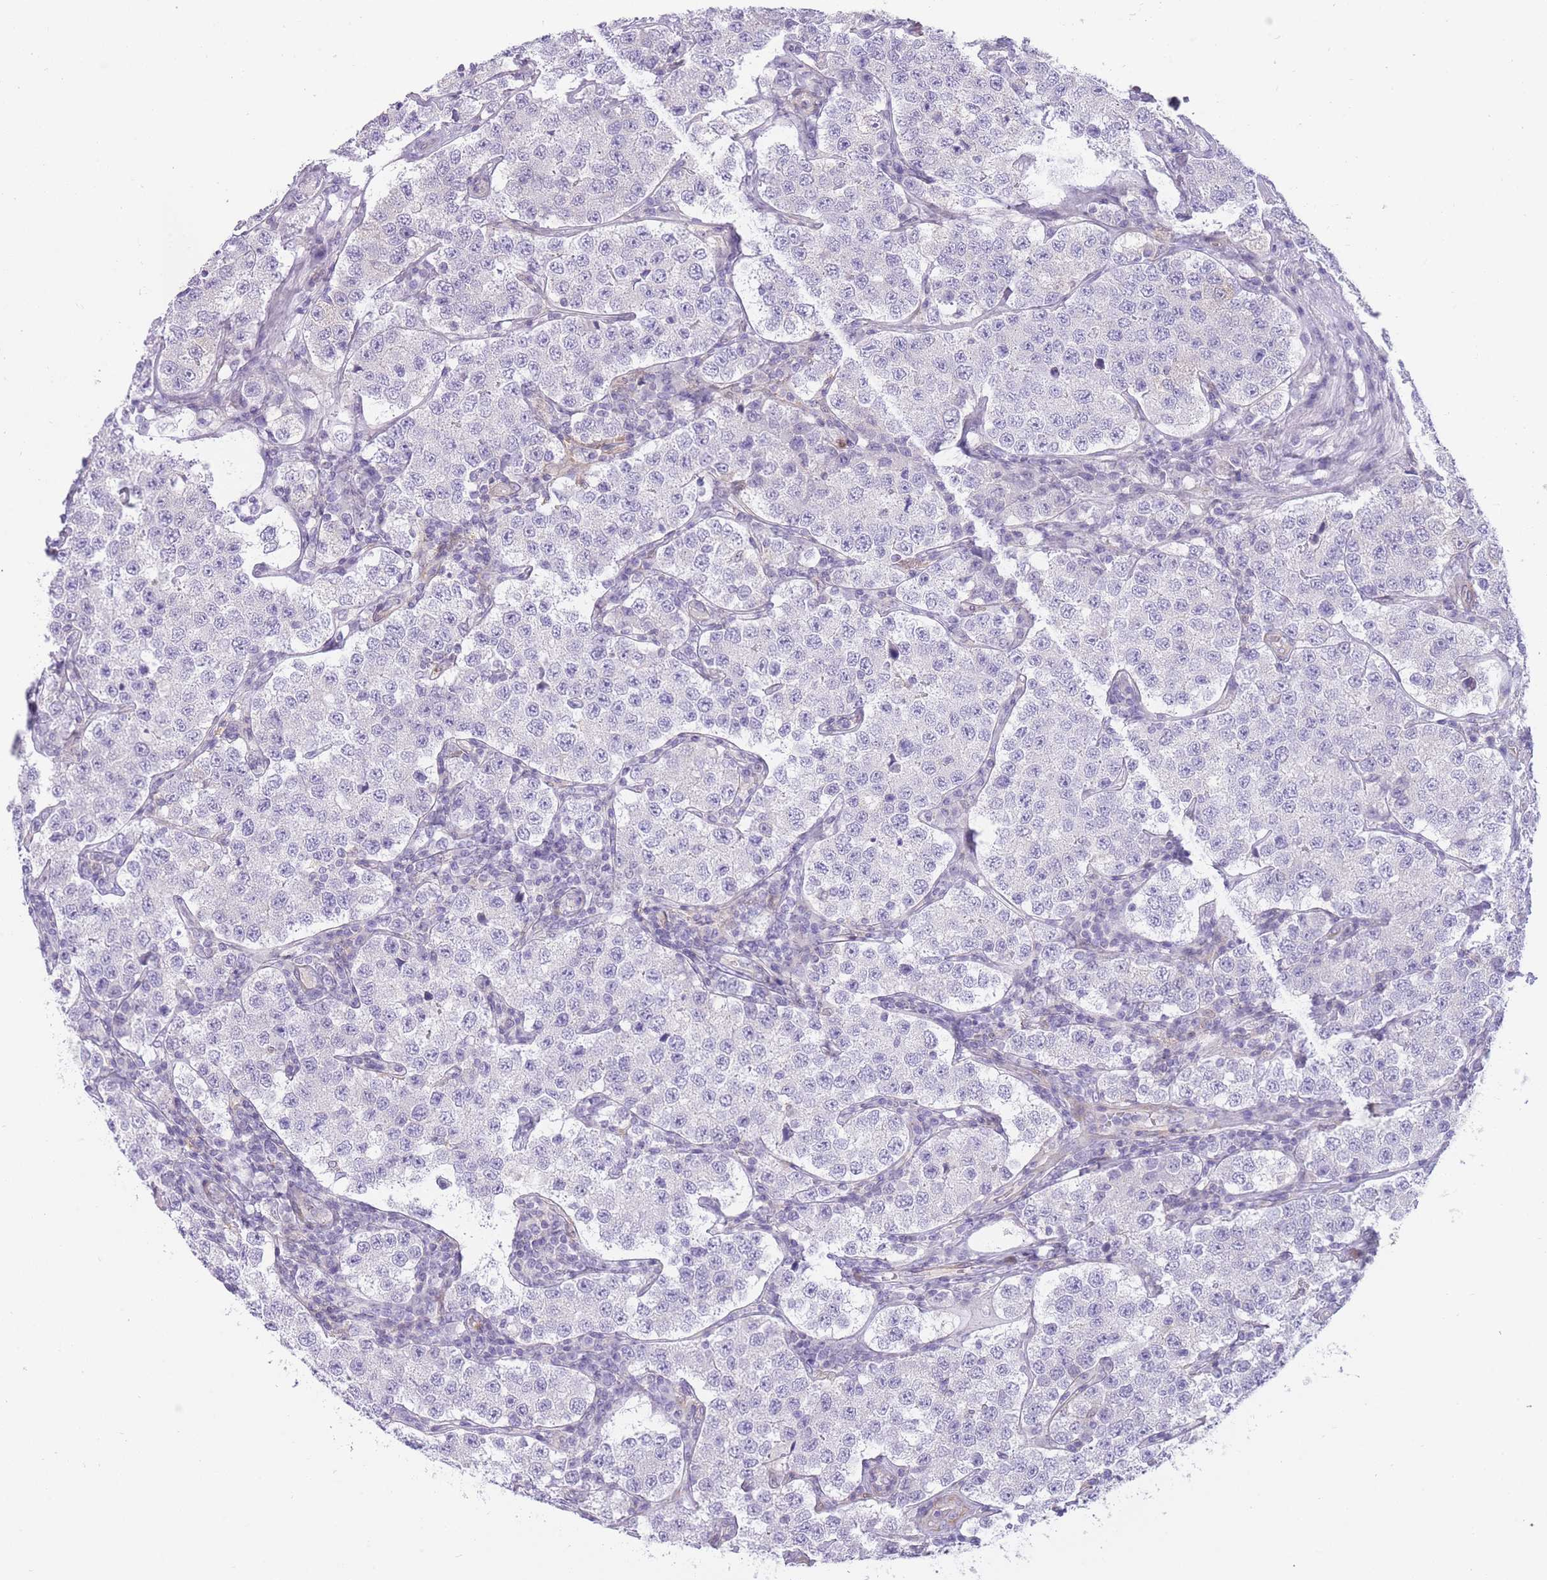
{"staining": {"intensity": "negative", "quantity": "none", "location": "none"}, "tissue": "testis cancer", "cell_type": "Tumor cells", "image_type": "cancer", "snomed": [{"axis": "morphology", "description": "Seminoma, NOS"}, {"axis": "topography", "description": "Testis"}], "caption": "A high-resolution photomicrograph shows immunohistochemistry (IHC) staining of testis cancer (seminoma), which demonstrates no significant staining in tumor cells.", "gene": "OR11H12", "patient": {"sex": "male", "age": 34}}